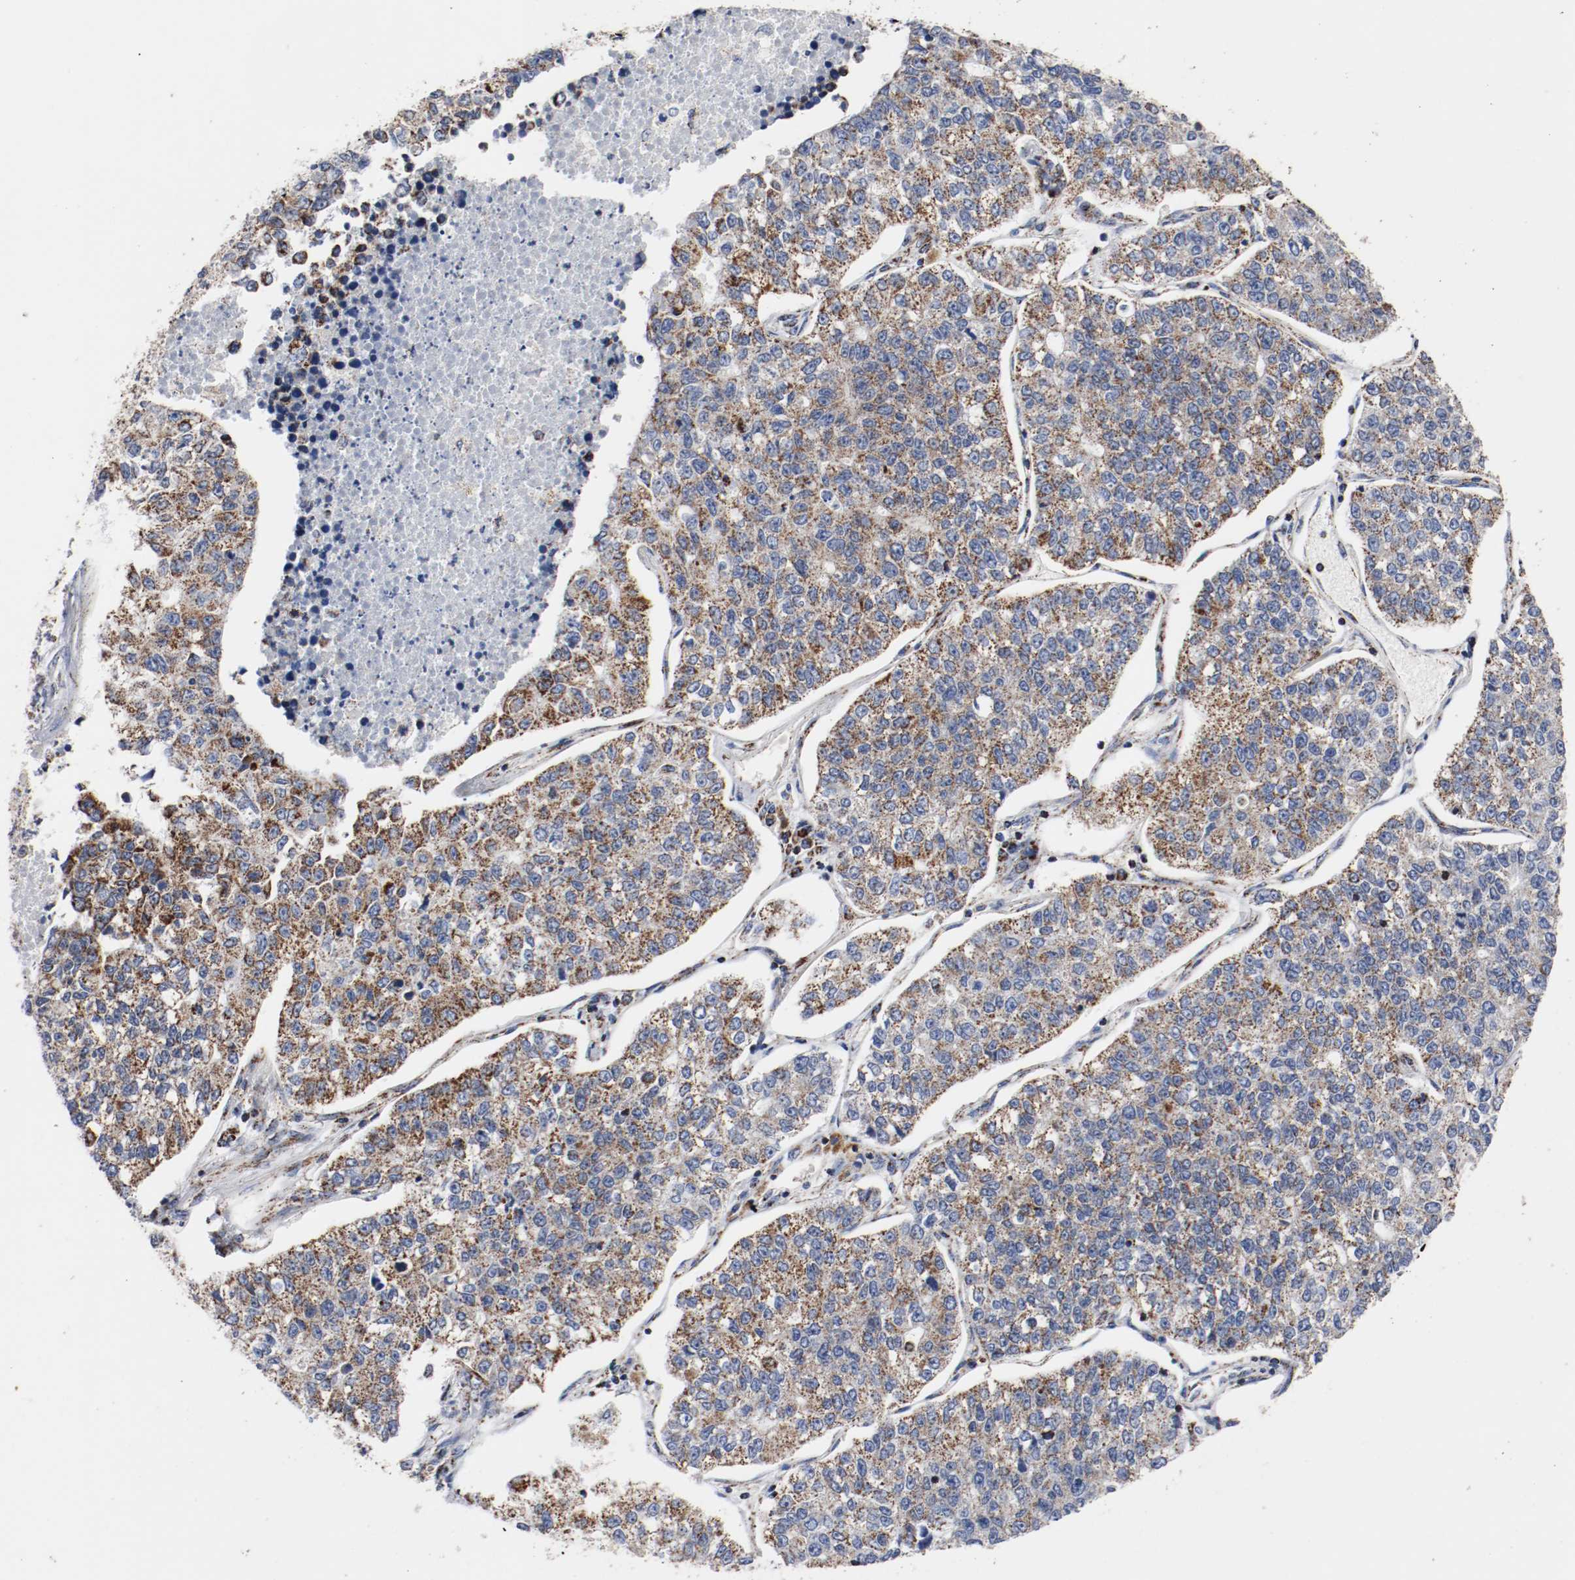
{"staining": {"intensity": "moderate", "quantity": ">75%", "location": "cytoplasmic/membranous"}, "tissue": "lung cancer", "cell_type": "Tumor cells", "image_type": "cancer", "snomed": [{"axis": "morphology", "description": "Adenocarcinoma, NOS"}, {"axis": "topography", "description": "Lung"}], "caption": "High-power microscopy captured an immunohistochemistry (IHC) photomicrograph of lung cancer, revealing moderate cytoplasmic/membranous expression in about >75% of tumor cells.", "gene": "TUBD1", "patient": {"sex": "male", "age": 49}}